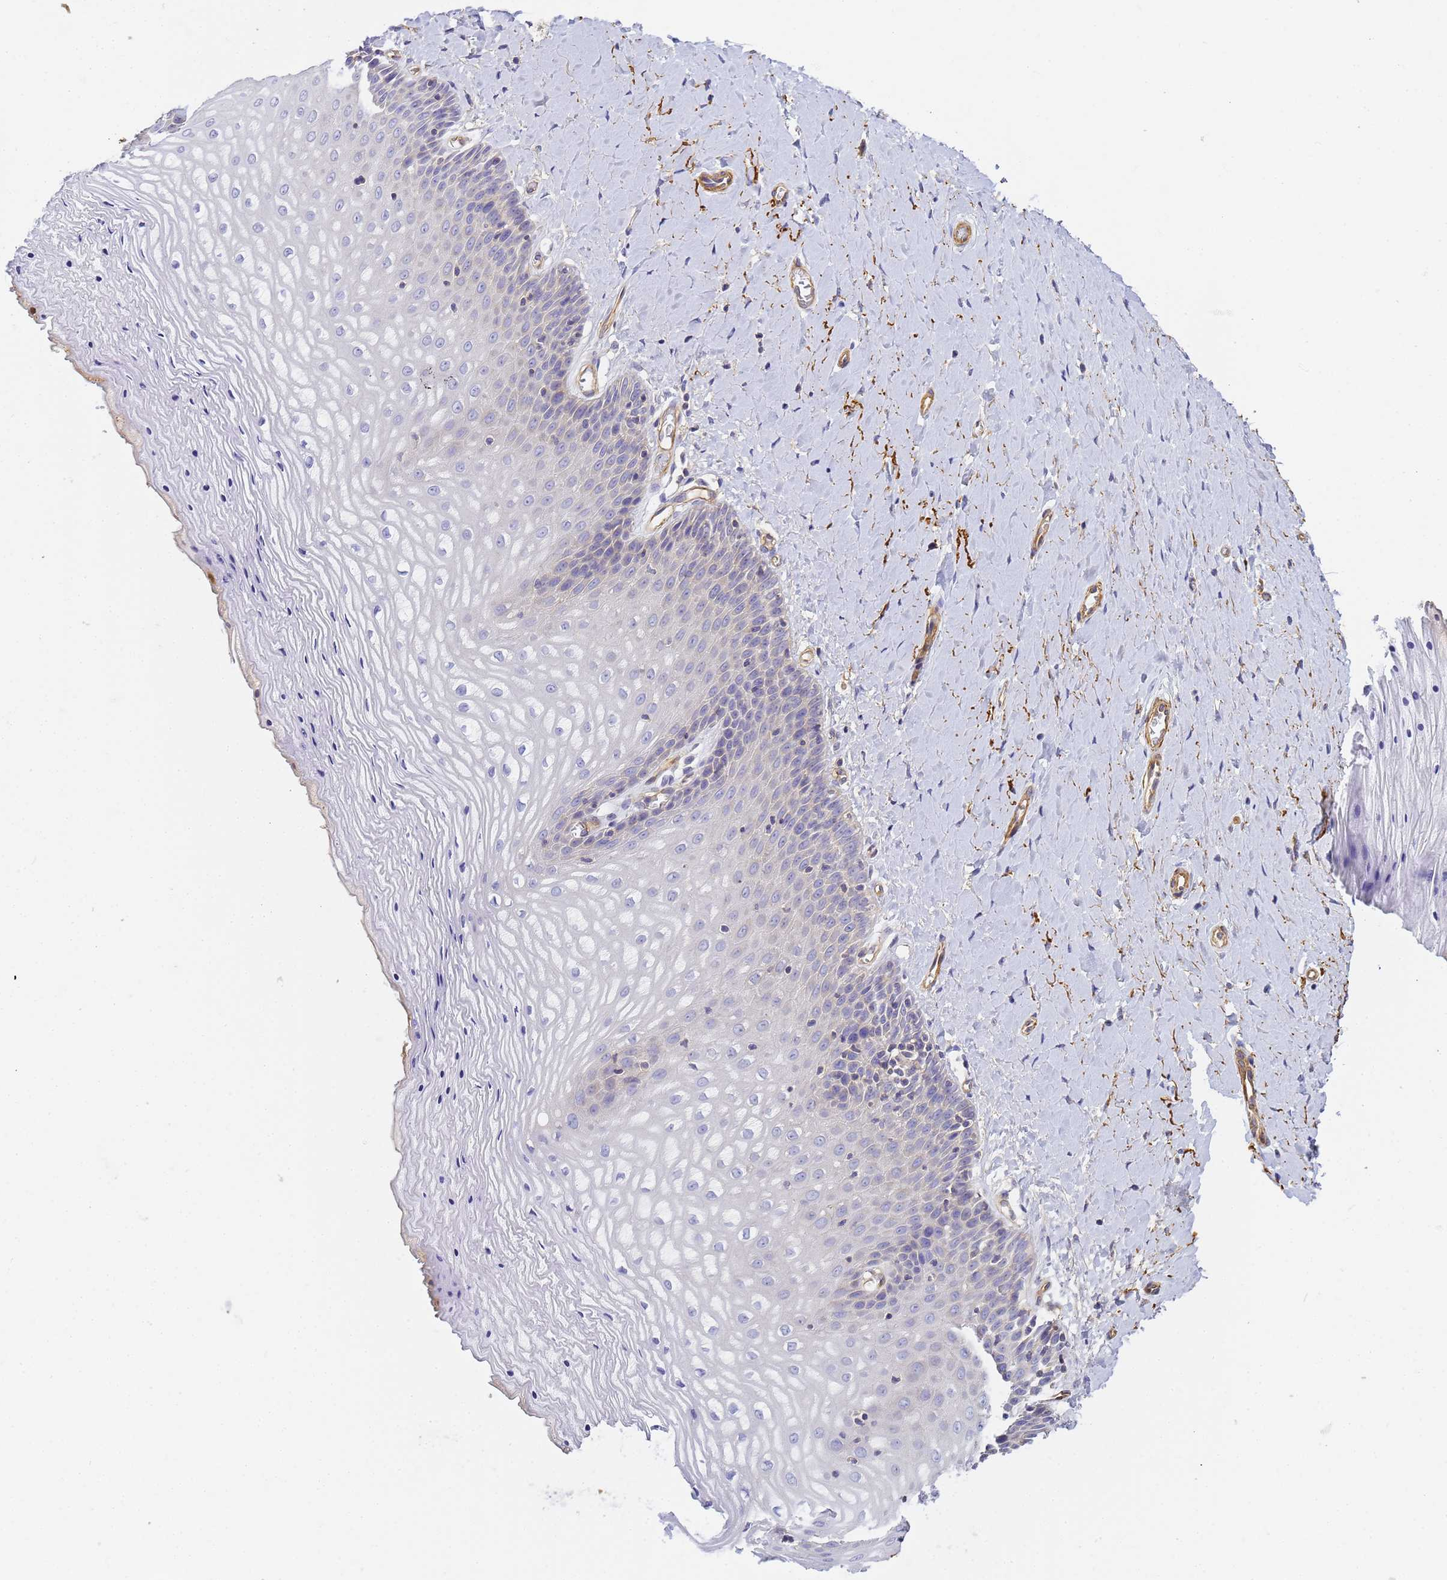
{"staining": {"intensity": "negative", "quantity": "none", "location": "none"}, "tissue": "vagina", "cell_type": "Squamous epithelial cells", "image_type": "normal", "snomed": [{"axis": "morphology", "description": "Normal tissue, NOS"}, {"axis": "topography", "description": "Vagina"}], "caption": "Immunohistochemistry image of normal human vagina stained for a protein (brown), which shows no staining in squamous epithelial cells. (Stains: DAB (3,3'-diaminobenzidine) immunohistochemistry with hematoxylin counter stain, Microscopy: brightfield microscopy at high magnification).", "gene": "MYL10", "patient": {"sex": "female", "age": 65}}